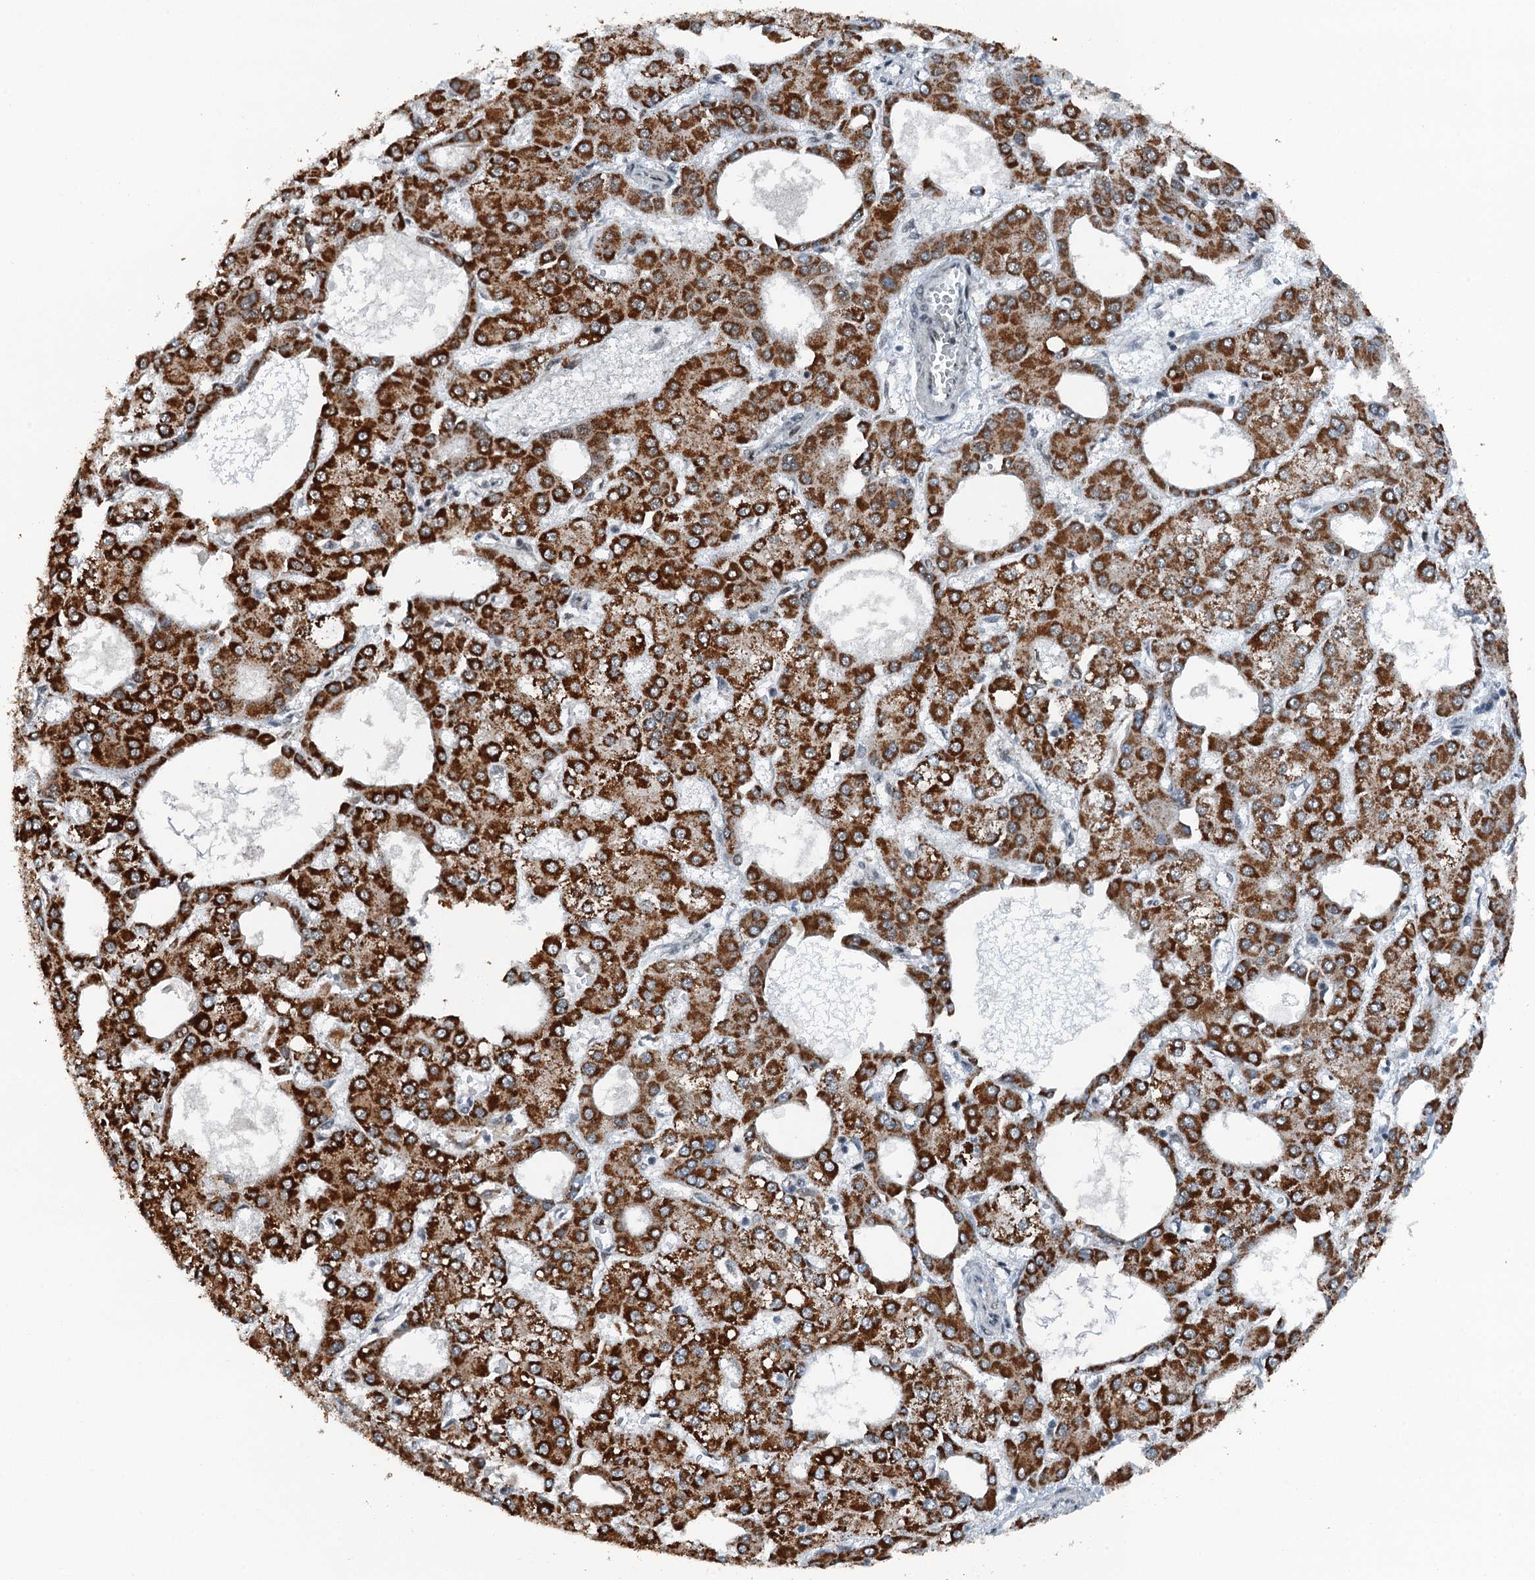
{"staining": {"intensity": "strong", "quantity": ">75%", "location": "cytoplasmic/membranous"}, "tissue": "liver cancer", "cell_type": "Tumor cells", "image_type": "cancer", "snomed": [{"axis": "morphology", "description": "Carcinoma, Hepatocellular, NOS"}, {"axis": "topography", "description": "Liver"}], "caption": "Approximately >75% of tumor cells in human liver cancer (hepatocellular carcinoma) demonstrate strong cytoplasmic/membranous protein staining as visualized by brown immunohistochemical staining.", "gene": "BMERB1", "patient": {"sex": "male", "age": 47}}